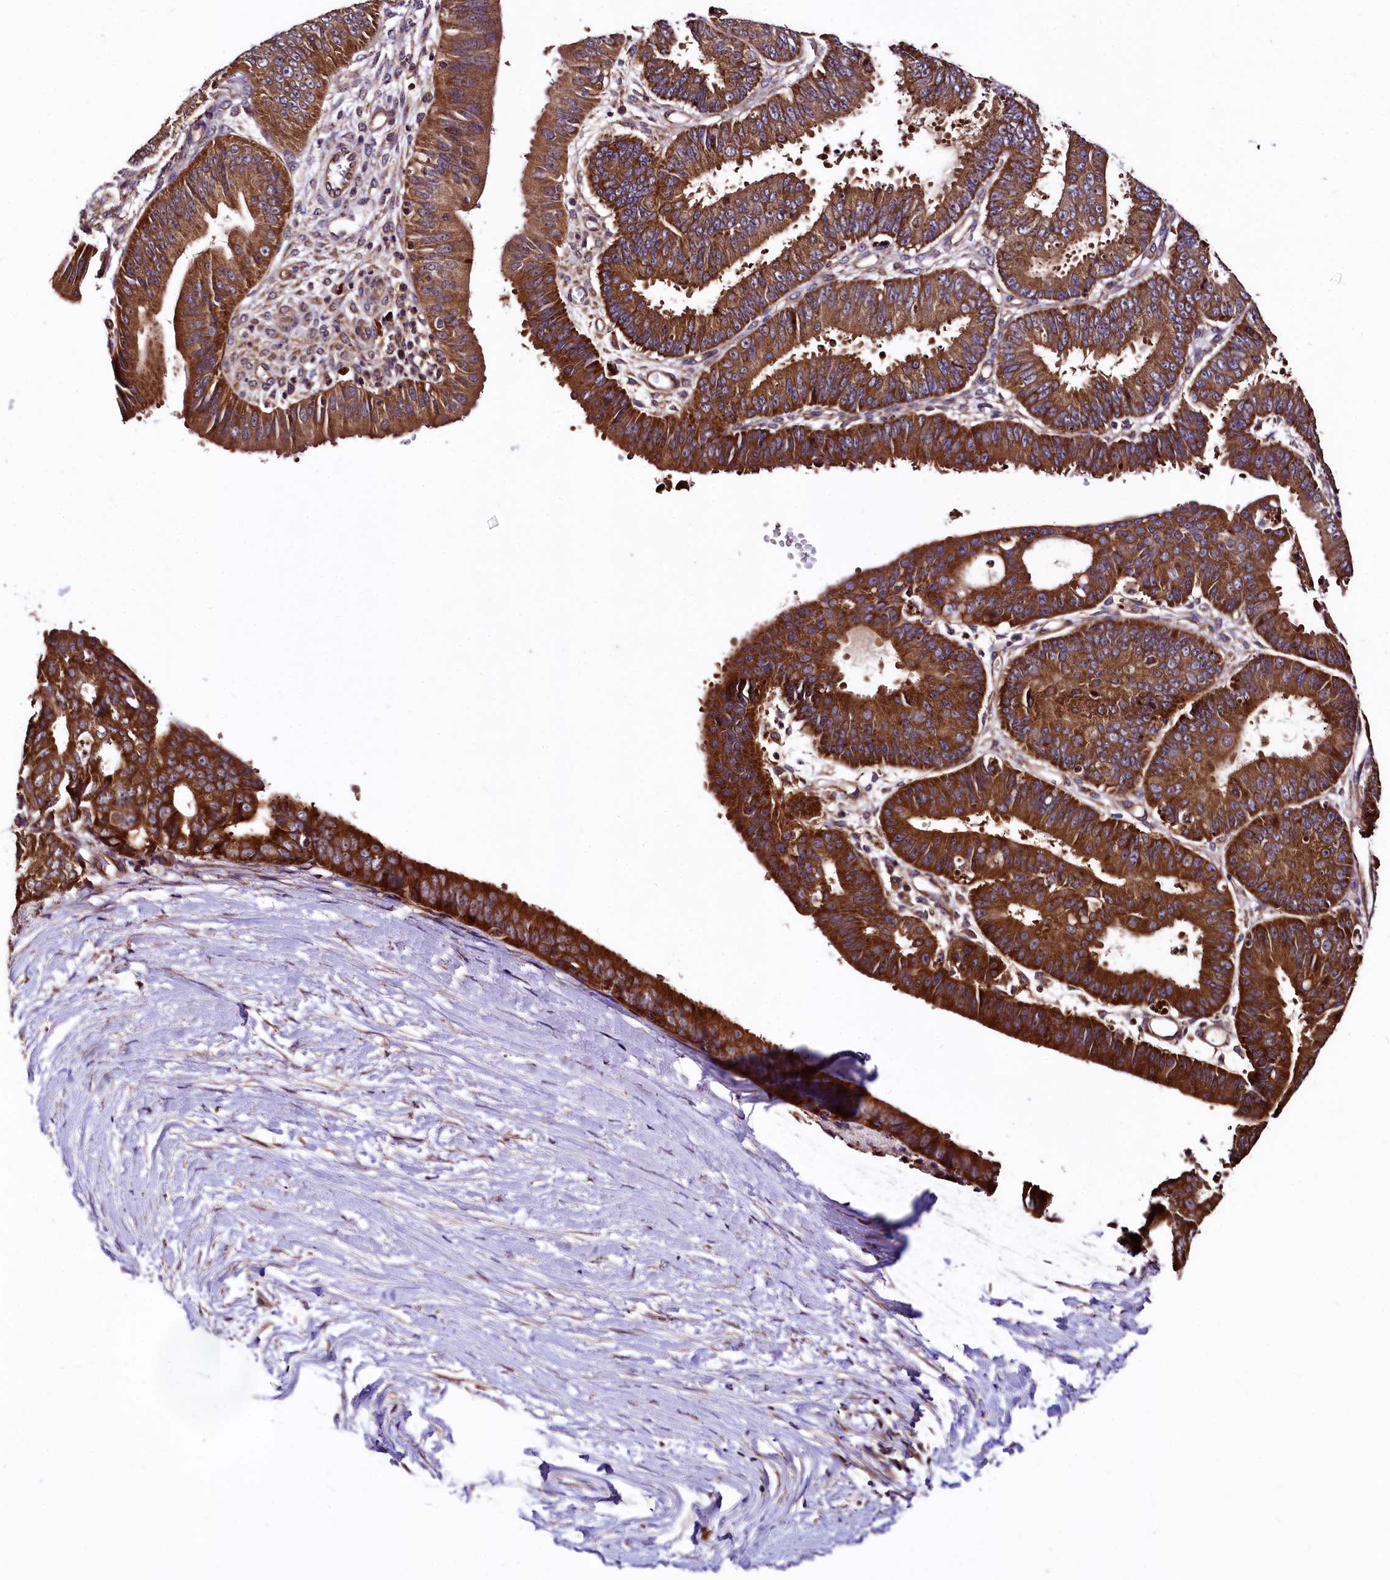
{"staining": {"intensity": "strong", "quantity": ">75%", "location": "cytoplasmic/membranous"}, "tissue": "ovarian cancer", "cell_type": "Tumor cells", "image_type": "cancer", "snomed": [{"axis": "morphology", "description": "Carcinoma, endometroid"}, {"axis": "topography", "description": "Appendix"}, {"axis": "topography", "description": "Ovary"}], "caption": "Brown immunohistochemical staining in human ovarian cancer (endometroid carcinoma) shows strong cytoplasmic/membranous positivity in about >75% of tumor cells.", "gene": "LRSAM1", "patient": {"sex": "female", "age": 42}}